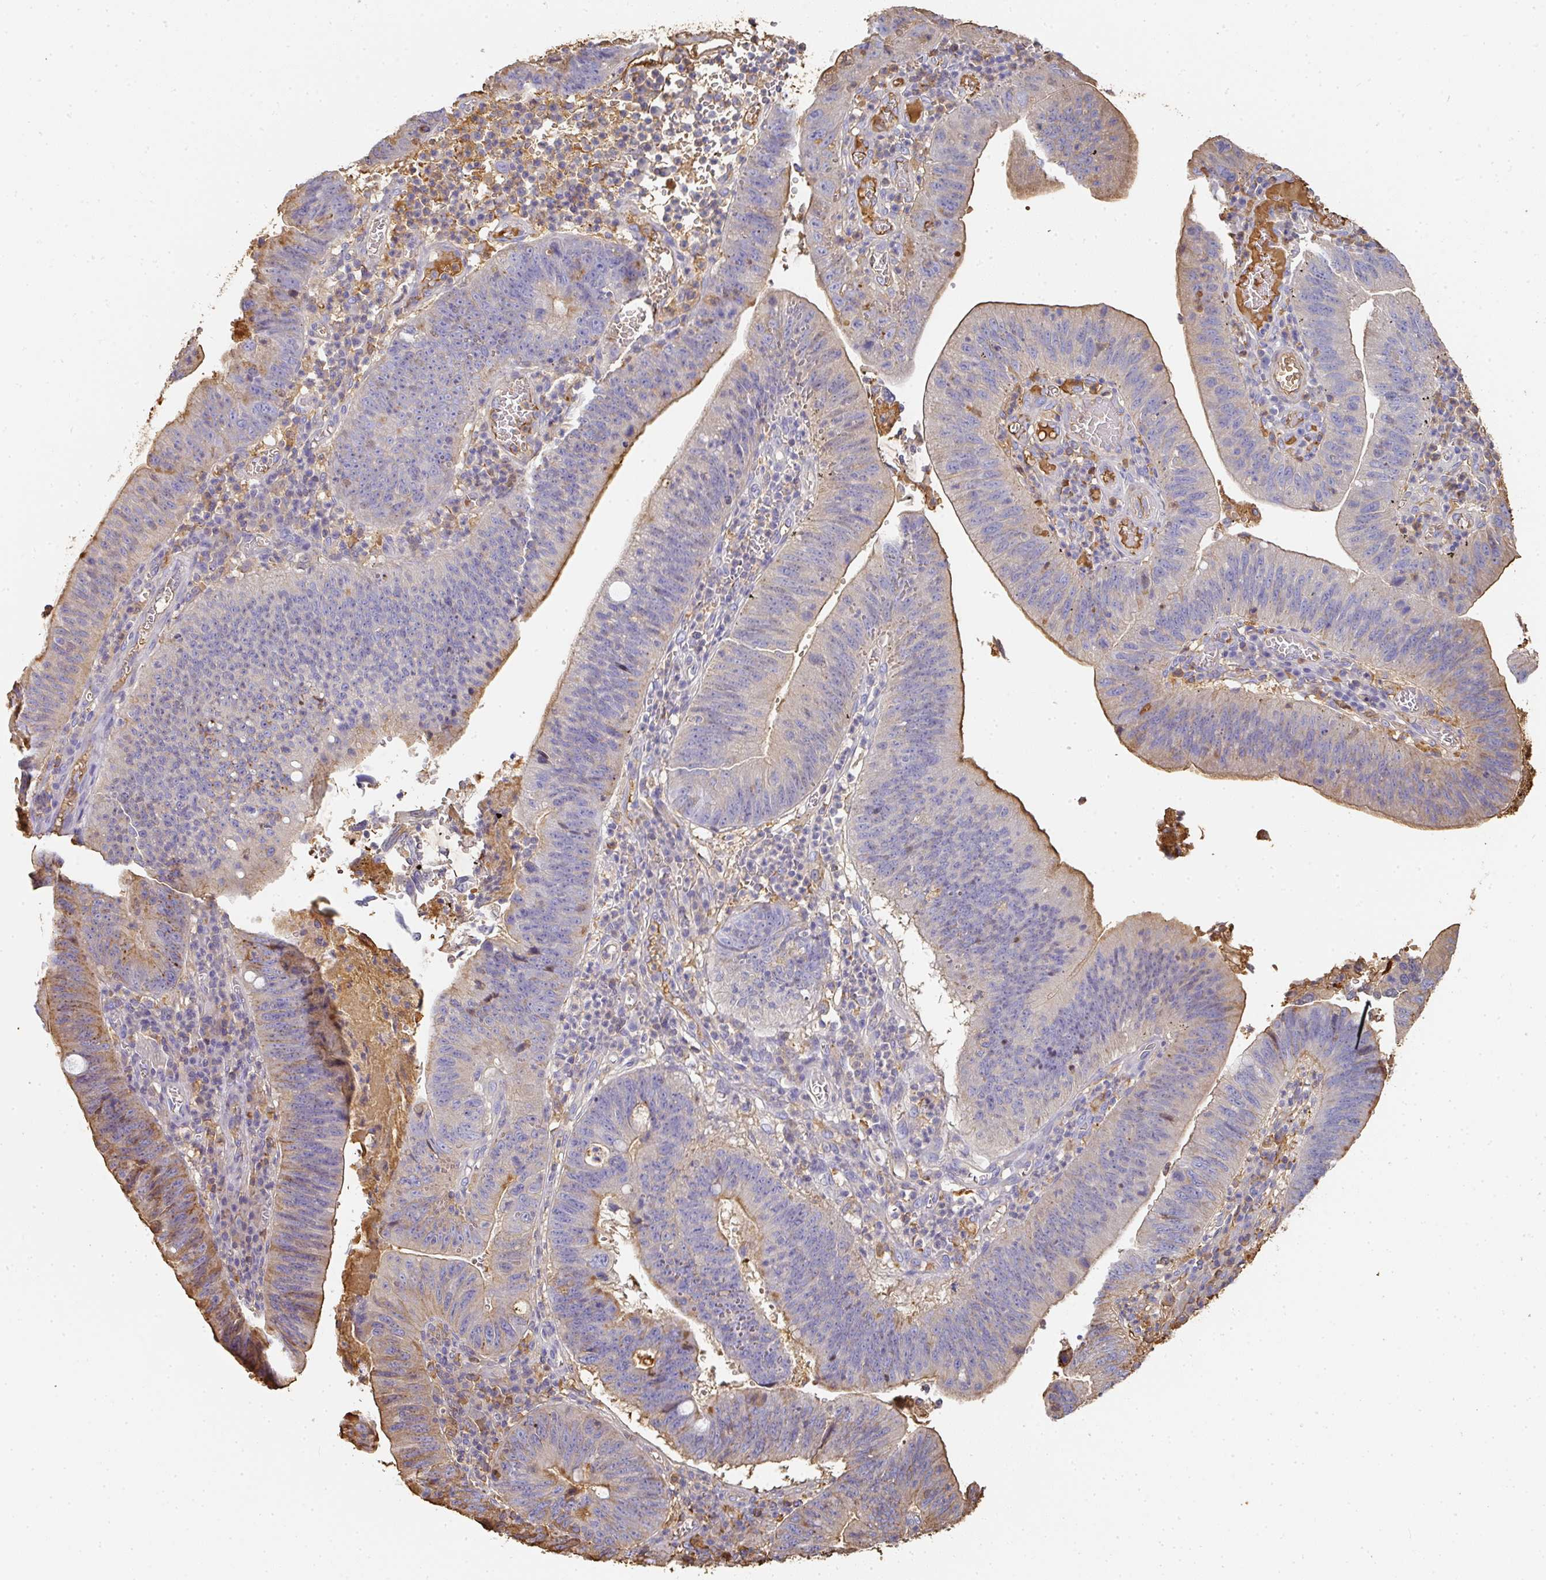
{"staining": {"intensity": "moderate", "quantity": "<25%", "location": "cytoplasmic/membranous"}, "tissue": "stomach cancer", "cell_type": "Tumor cells", "image_type": "cancer", "snomed": [{"axis": "morphology", "description": "Adenocarcinoma, NOS"}, {"axis": "topography", "description": "Stomach"}], "caption": "Immunohistochemical staining of human stomach adenocarcinoma reveals moderate cytoplasmic/membranous protein staining in about <25% of tumor cells.", "gene": "ALB", "patient": {"sex": "male", "age": 59}}